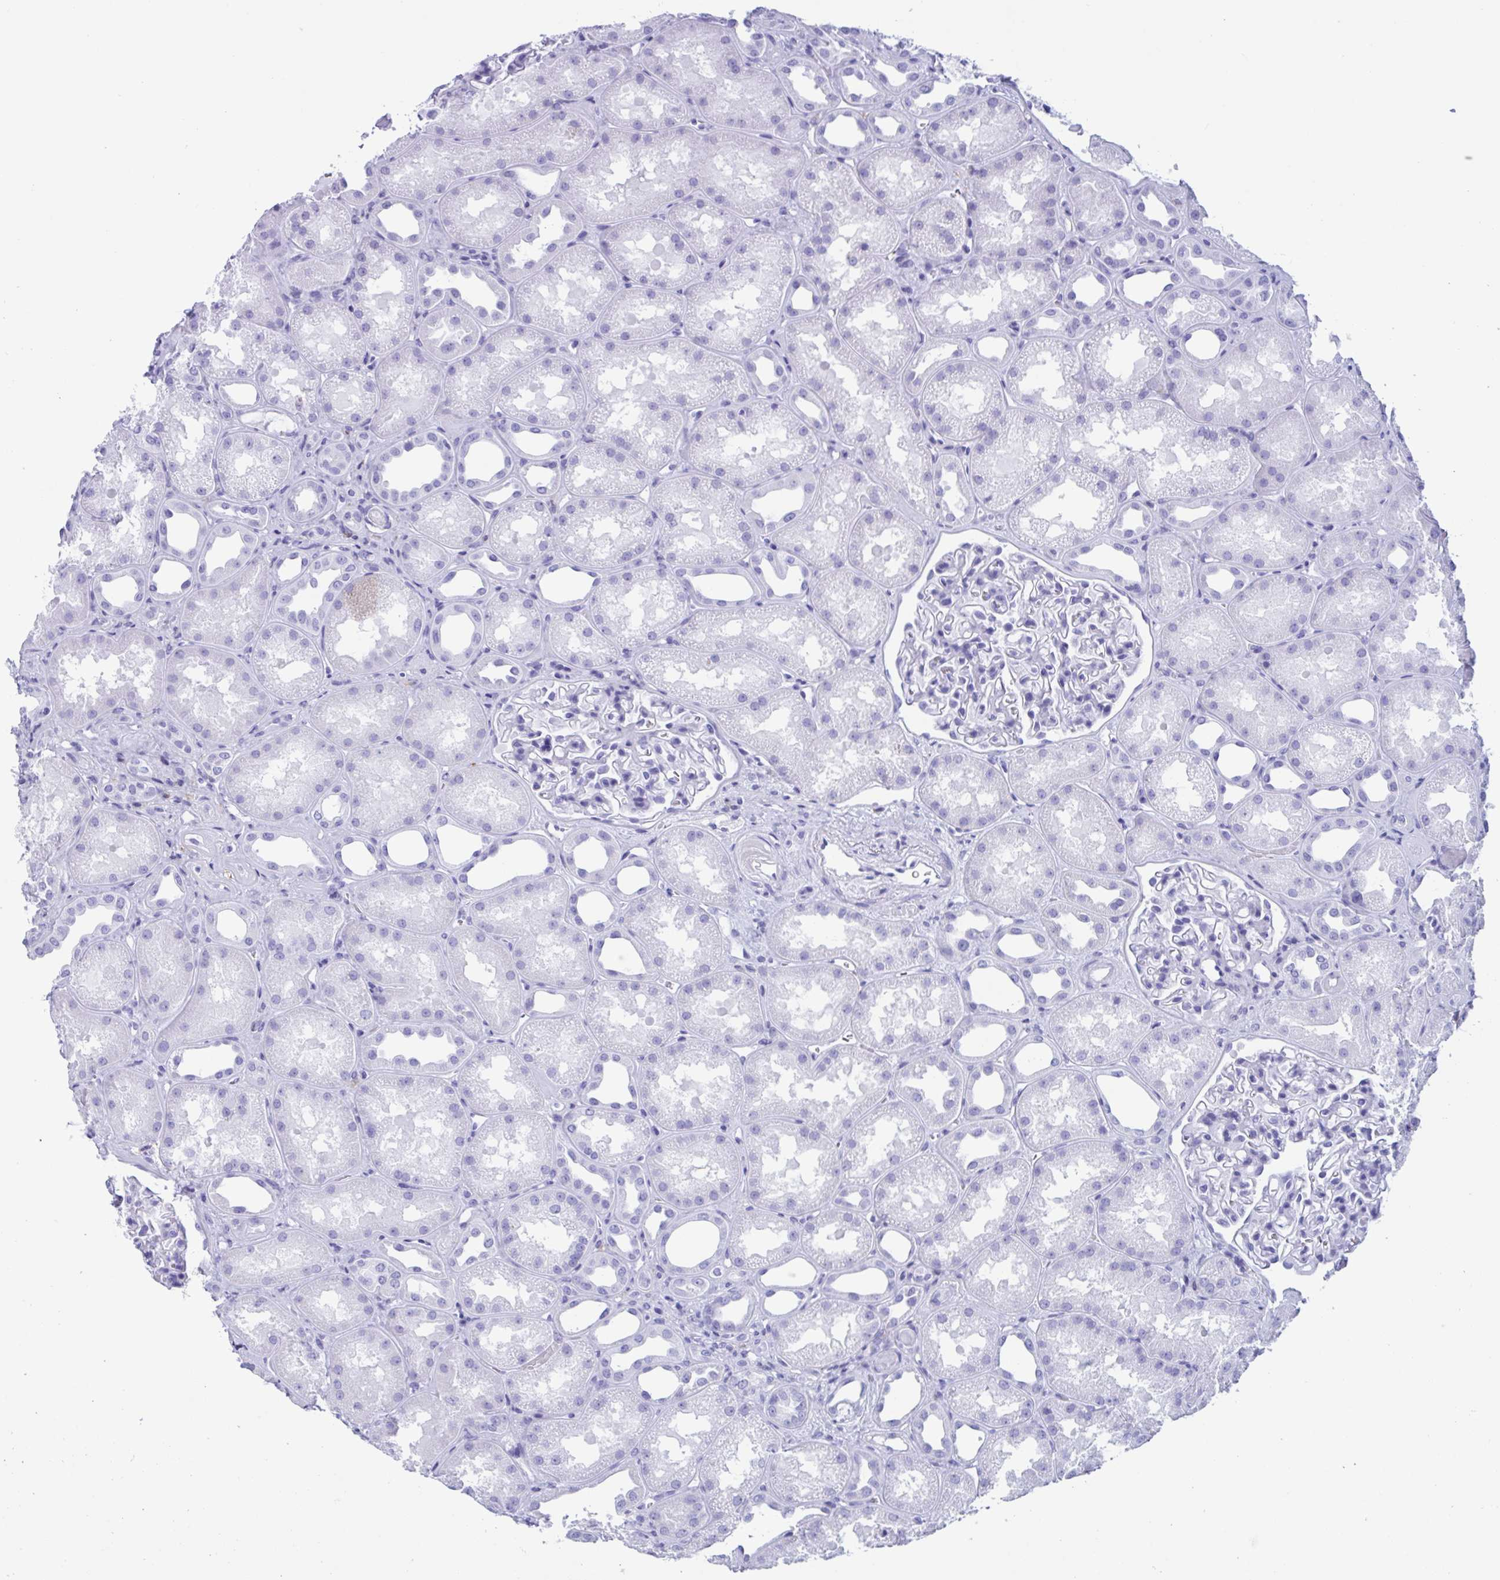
{"staining": {"intensity": "negative", "quantity": "none", "location": "none"}, "tissue": "kidney", "cell_type": "Cells in glomeruli", "image_type": "normal", "snomed": [{"axis": "morphology", "description": "Normal tissue, NOS"}, {"axis": "topography", "description": "Kidney"}], "caption": "A histopathology image of human kidney is negative for staining in cells in glomeruli. (DAB (3,3'-diaminobenzidine) immunohistochemistry (IHC) visualized using brightfield microscopy, high magnification).", "gene": "ZNF850", "patient": {"sex": "male", "age": 61}}